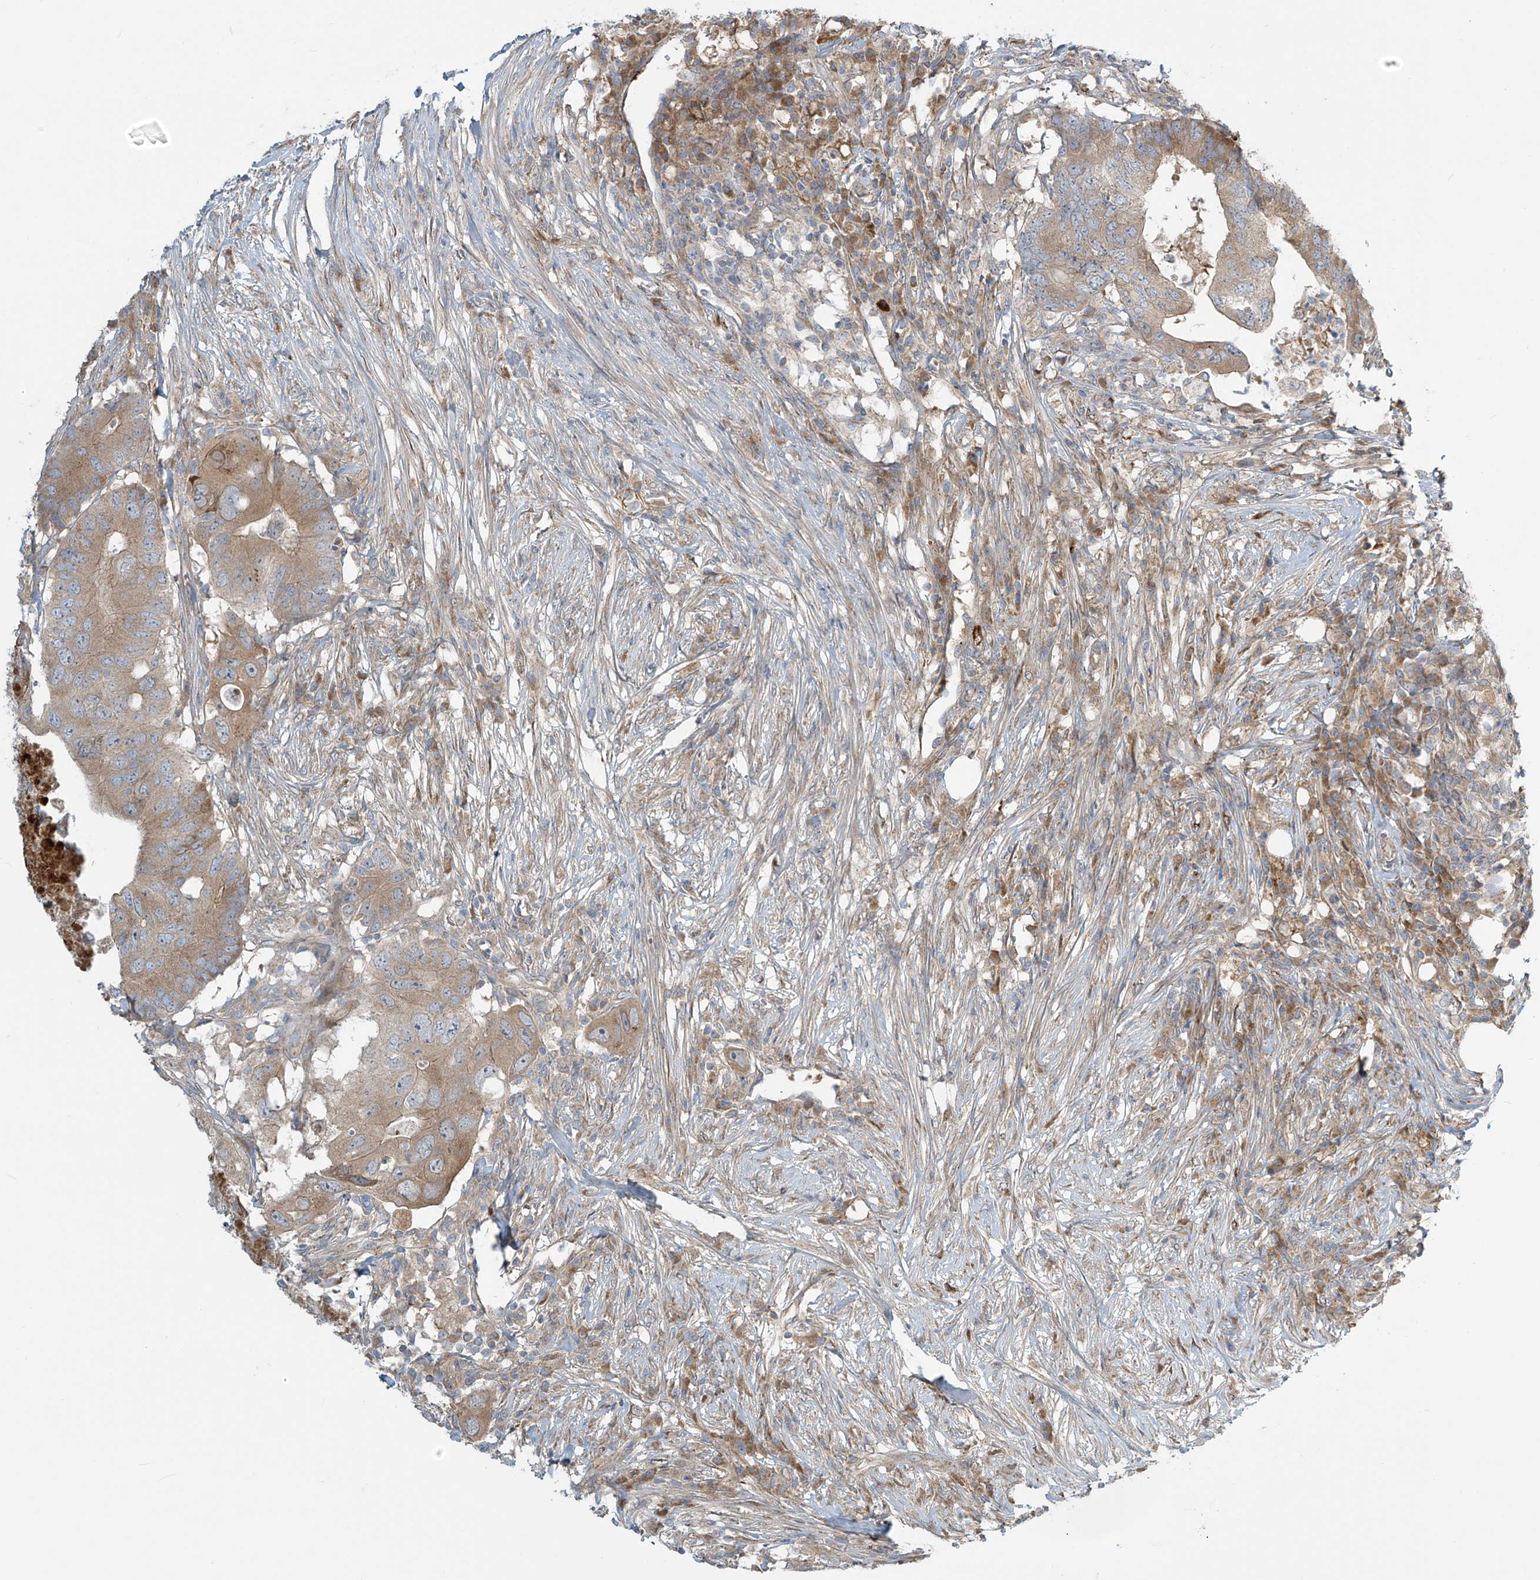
{"staining": {"intensity": "moderate", "quantity": ">75%", "location": "cytoplasmic/membranous"}, "tissue": "colorectal cancer", "cell_type": "Tumor cells", "image_type": "cancer", "snomed": [{"axis": "morphology", "description": "Adenocarcinoma, NOS"}, {"axis": "topography", "description": "Colon"}], "caption": "Brown immunohistochemical staining in colorectal cancer (adenocarcinoma) reveals moderate cytoplasmic/membranous staining in approximately >75% of tumor cells. (DAB (3,3'-diaminobenzidine) = brown stain, brightfield microscopy at high magnification).", "gene": "LZTS3", "patient": {"sex": "male", "age": 71}}